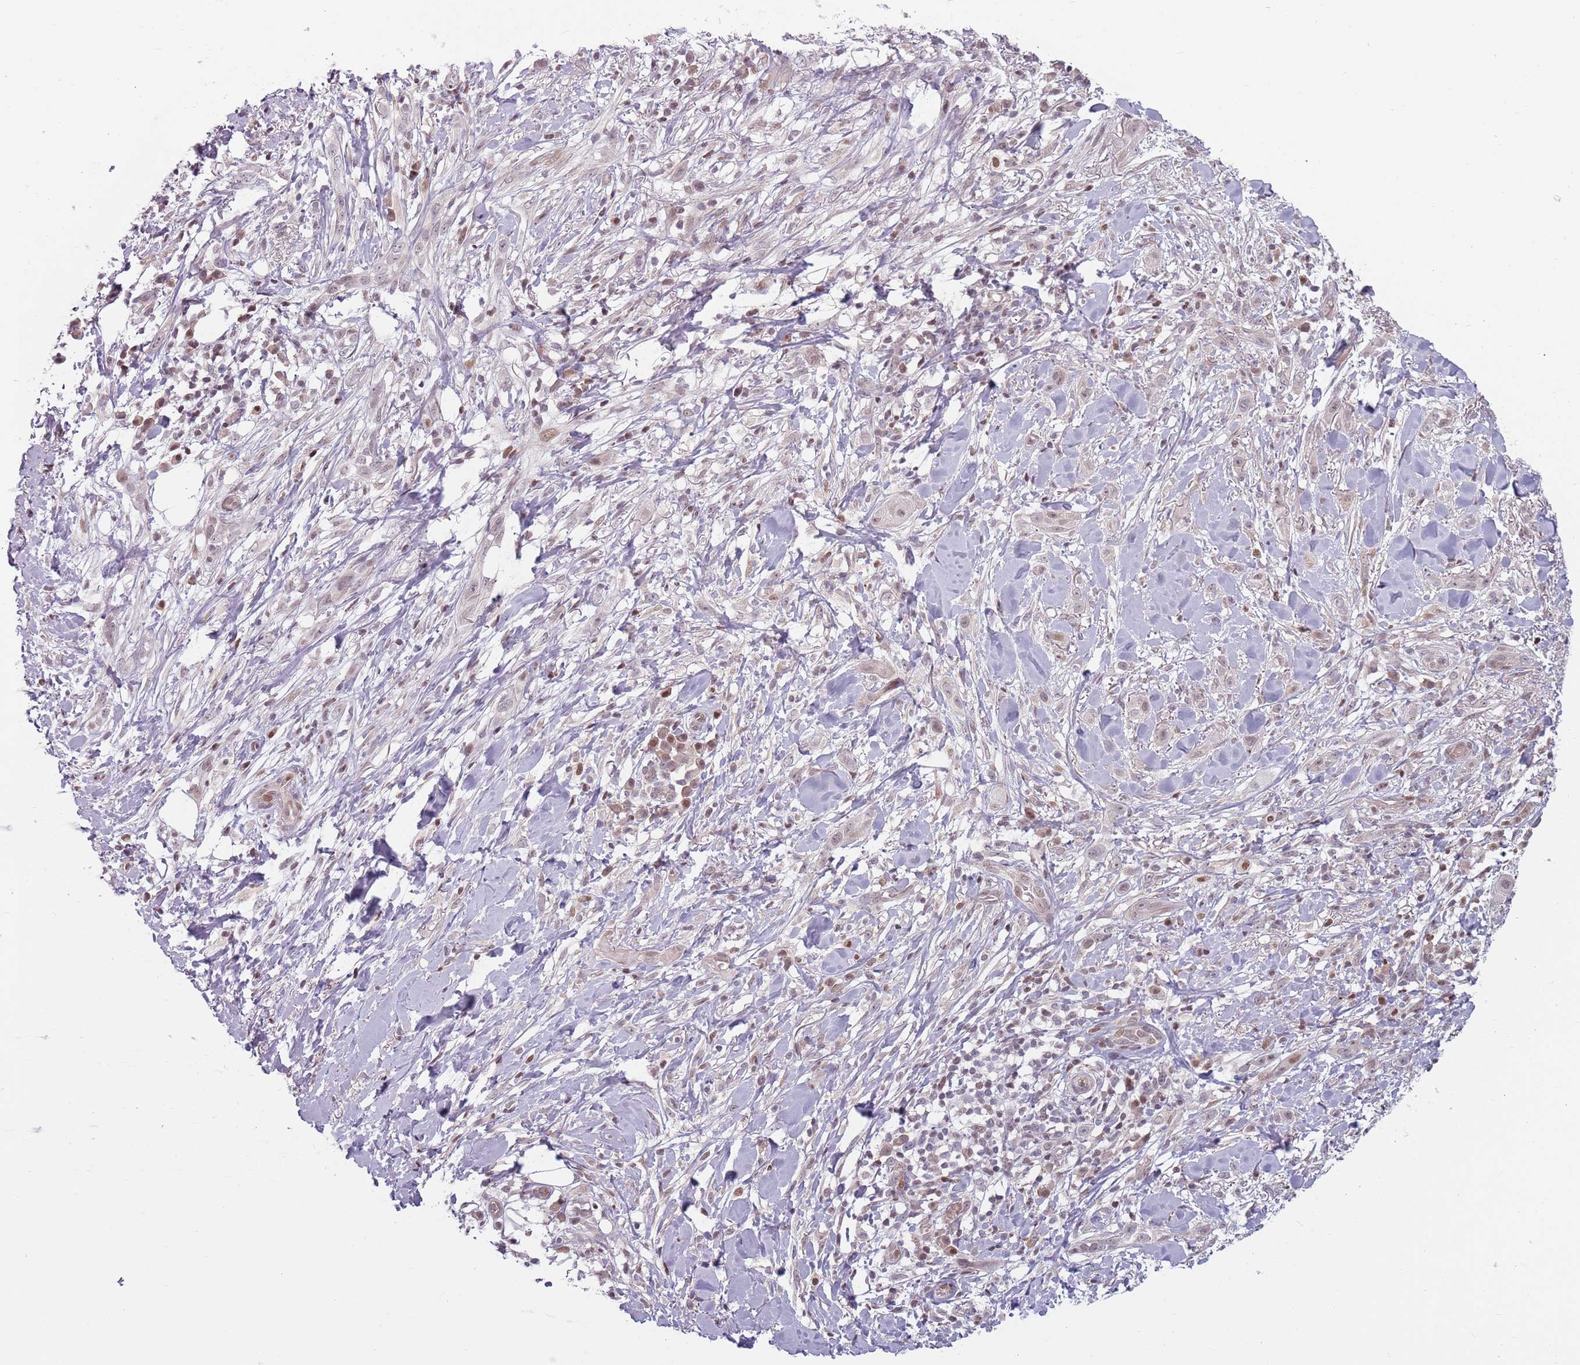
{"staining": {"intensity": "weak", "quantity": "<25%", "location": "nuclear"}, "tissue": "skin cancer", "cell_type": "Tumor cells", "image_type": "cancer", "snomed": [{"axis": "morphology", "description": "Basal cell carcinoma"}, {"axis": "topography", "description": "Skin"}], "caption": "Skin cancer stained for a protein using immunohistochemistry shows no staining tumor cells.", "gene": "ADGRG1", "patient": {"sex": "male", "age": 72}}